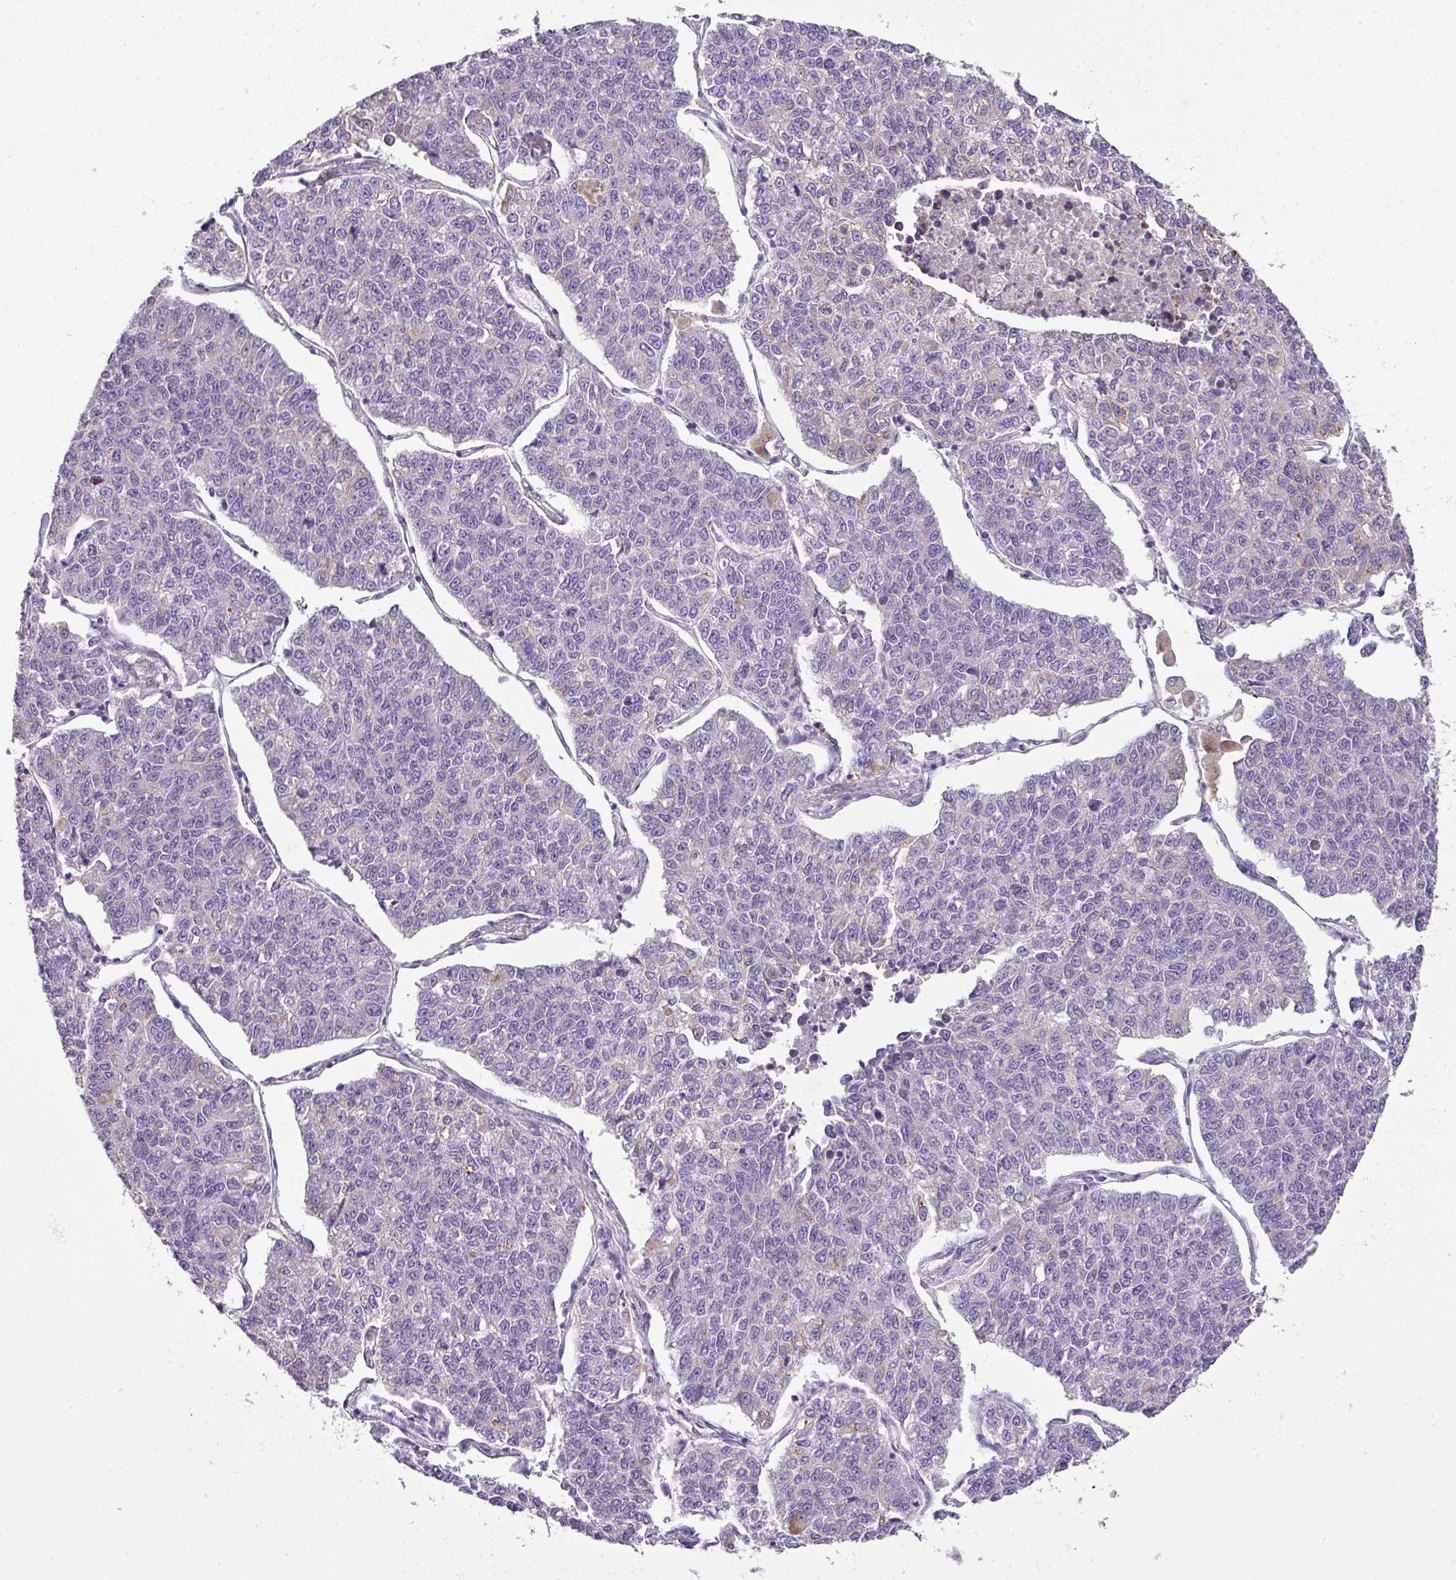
{"staining": {"intensity": "negative", "quantity": "none", "location": "none"}, "tissue": "lung cancer", "cell_type": "Tumor cells", "image_type": "cancer", "snomed": [{"axis": "morphology", "description": "Adenocarcinoma, NOS"}, {"axis": "topography", "description": "Lung"}], "caption": "The histopathology image reveals no significant staining in tumor cells of lung cancer.", "gene": "PIK3R5", "patient": {"sex": "male", "age": 49}}